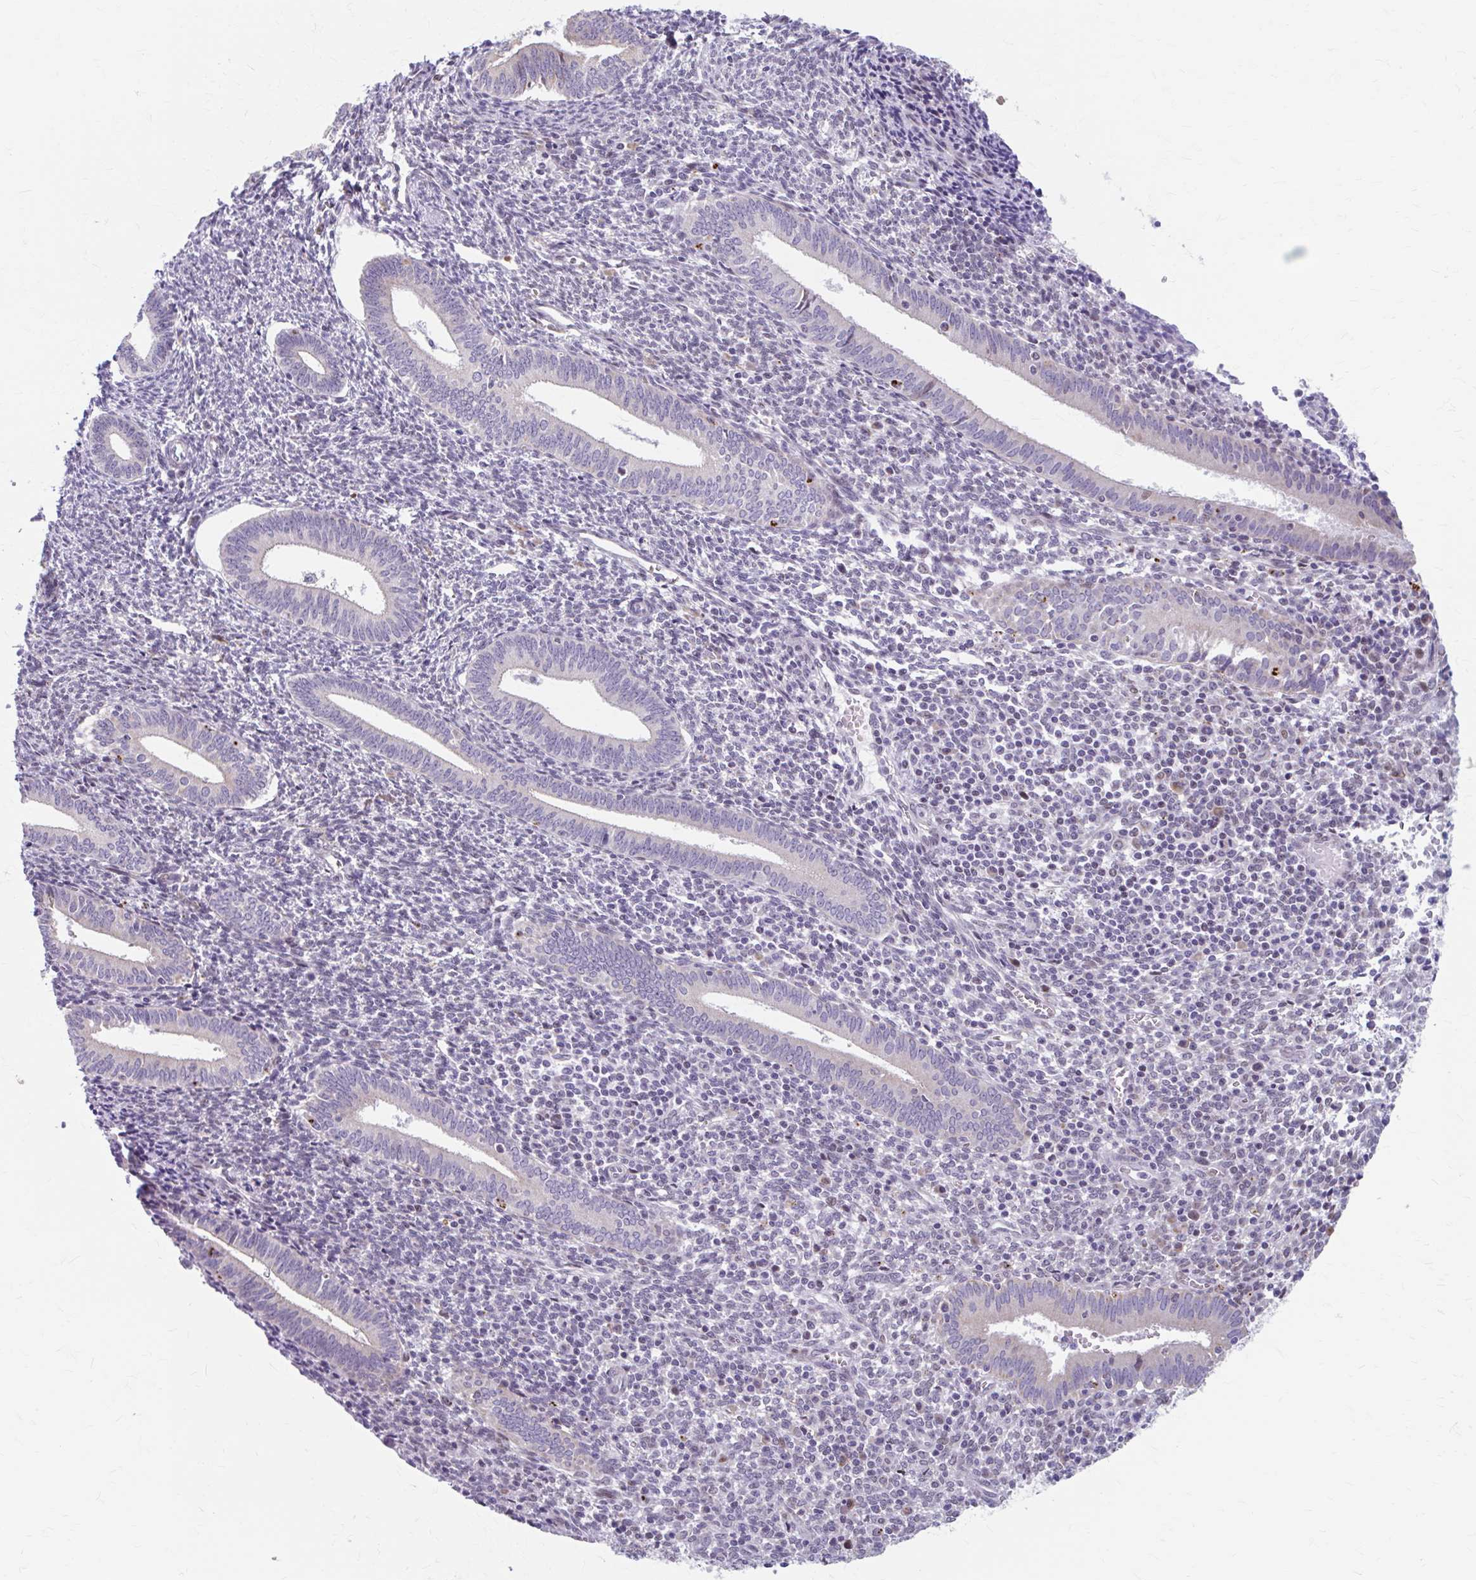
{"staining": {"intensity": "negative", "quantity": "none", "location": "none"}, "tissue": "endometrium", "cell_type": "Cells in endometrial stroma", "image_type": "normal", "snomed": [{"axis": "morphology", "description": "Normal tissue, NOS"}, {"axis": "topography", "description": "Endometrium"}], "caption": "There is no significant expression in cells in endometrial stroma of endometrium. (Immunohistochemistry, brightfield microscopy, high magnification).", "gene": "BEAN1", "patient": {"sex": "female", "age": 41}}